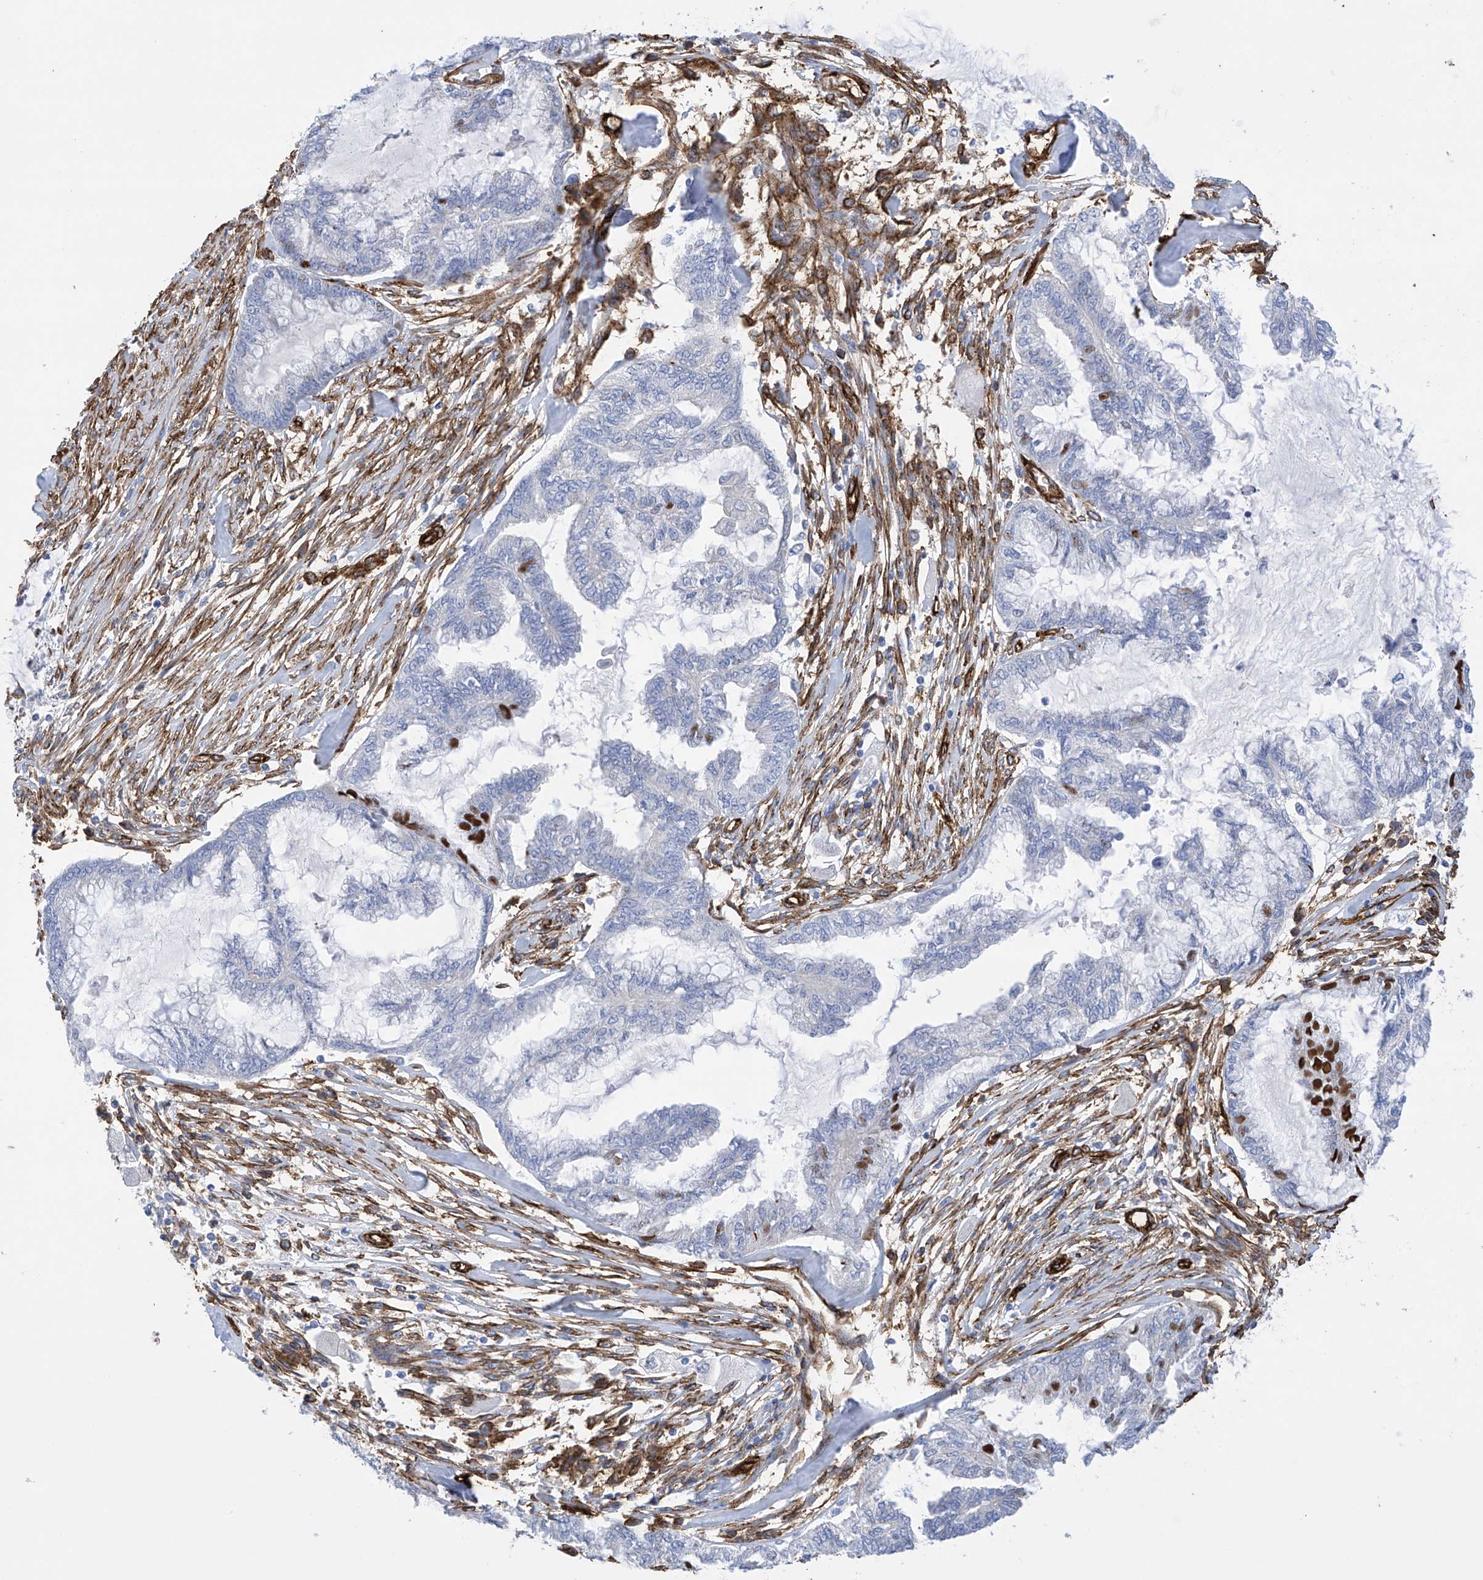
{"staining": {"intensity": "strong", "quantity": "<25%", "location": "nuclear"}, "tissue": "endometrial cancer", "cell_type": "Tumor cells", "image_type": "cancer", "snomed": [{"axis": "morphology", "description": "Adenocarcinoma, NOS"}, {"axis": "topography", "description": "Endometrium"}], "caption": "An IHC micrograph of neoplastic tissue is shown. Protein staining in brown shows strong nuclear positivity in endometrial cancer within tumor cells.", "gene": "UBTD1", "patient": {"sex": "female", "age": 86}}